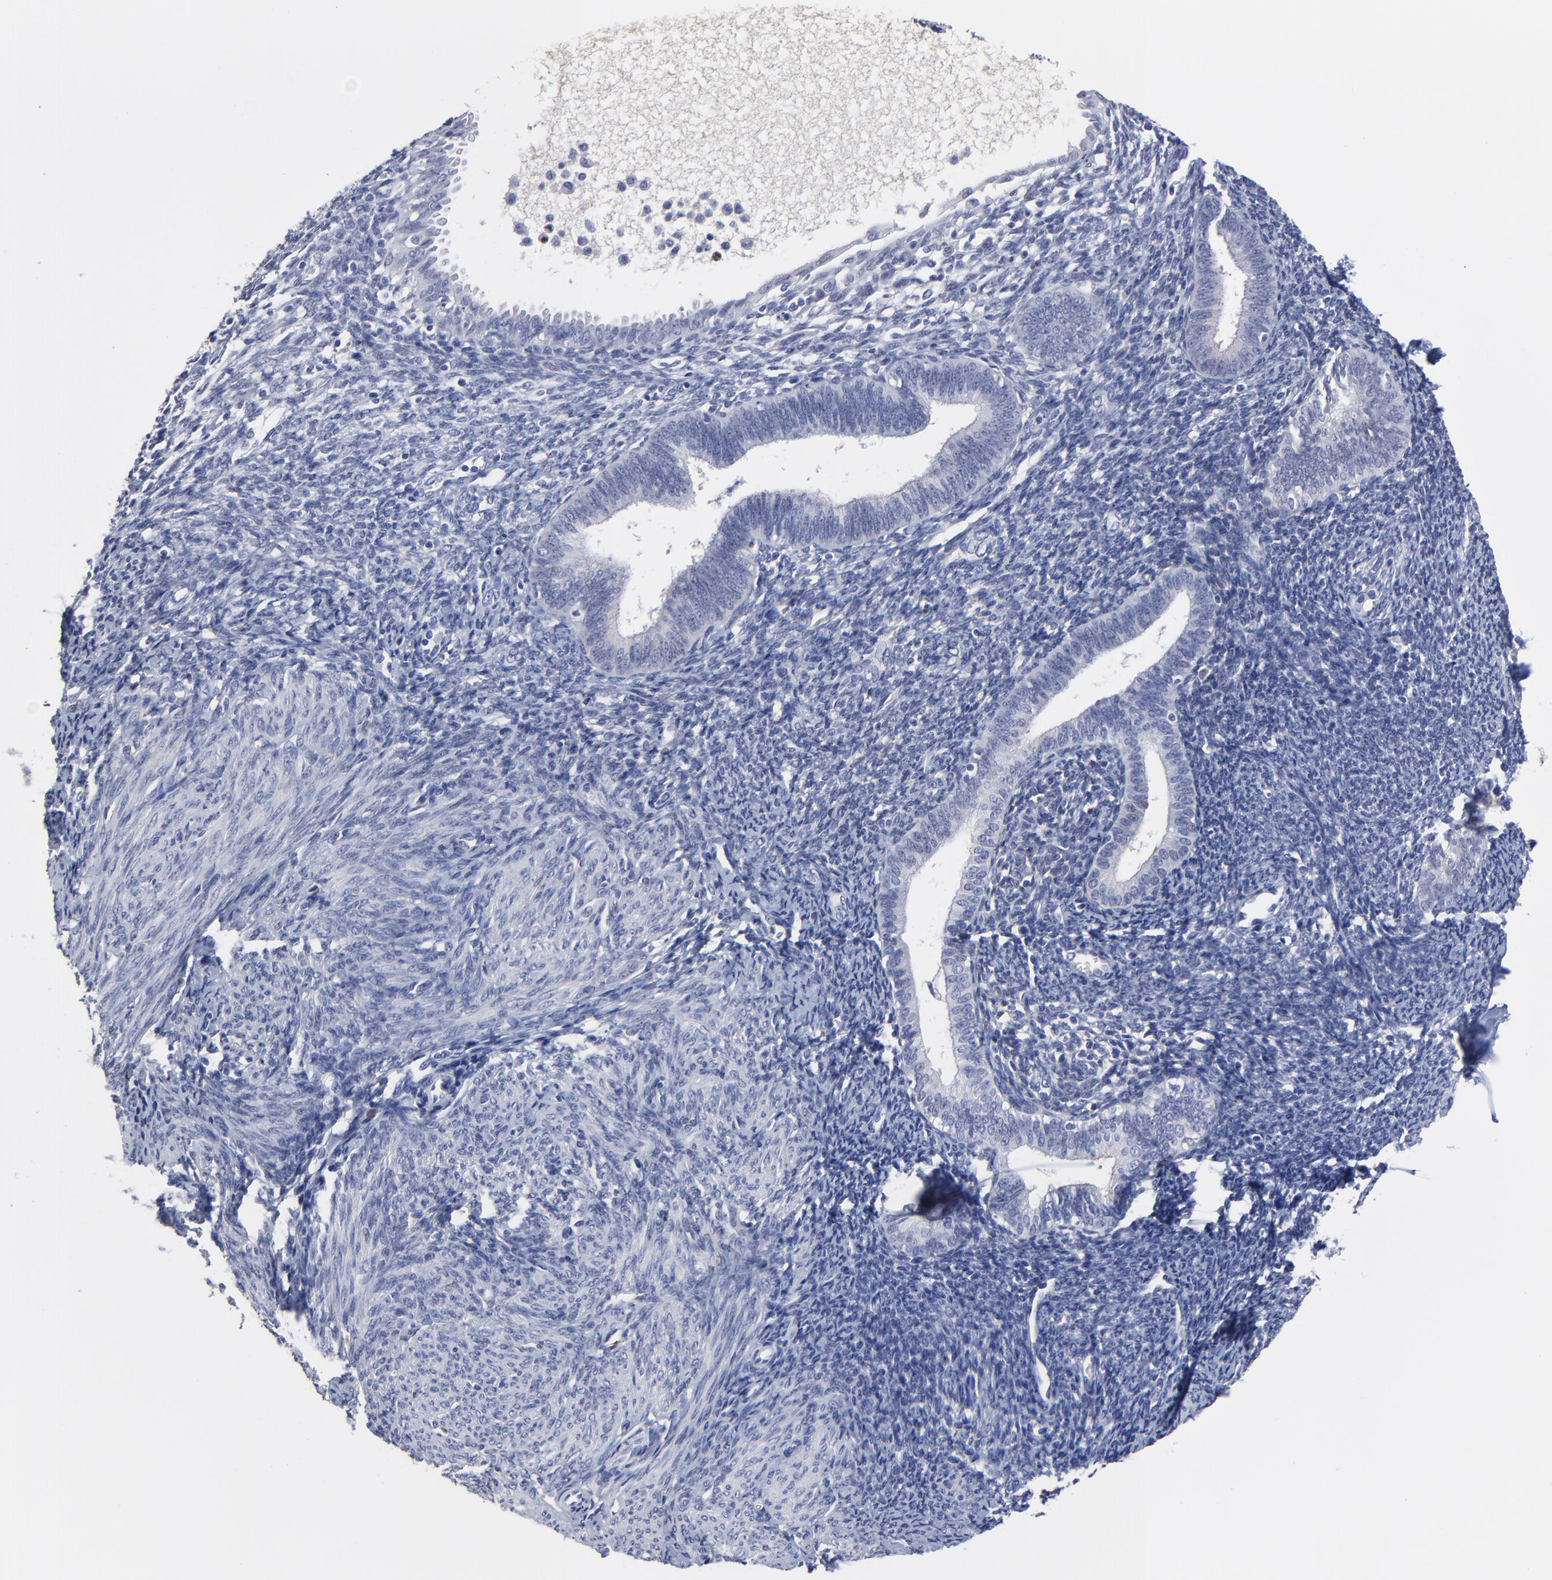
{"staining": {"intensity": "negative", "quantity": "none", "location": "none"}, "tissue": "endometrium", "cell_type": "Cells in endometrial stroma", "image_type": "normal", "snomed": [{"axis": "morphology", "description": "Normal tissue, NOS"}, {"axis": "topography", "description": "Smooth muscle"}, {"axis": "topography", "description": "Endometrium"}], "caption": "IHC micrograph of benign endometrium stained for a protein (brown), which displays no staining in cells in endometrial stroma.", "gene": "SMARCA1", "patient": {"sex": "female", "age": 57}}